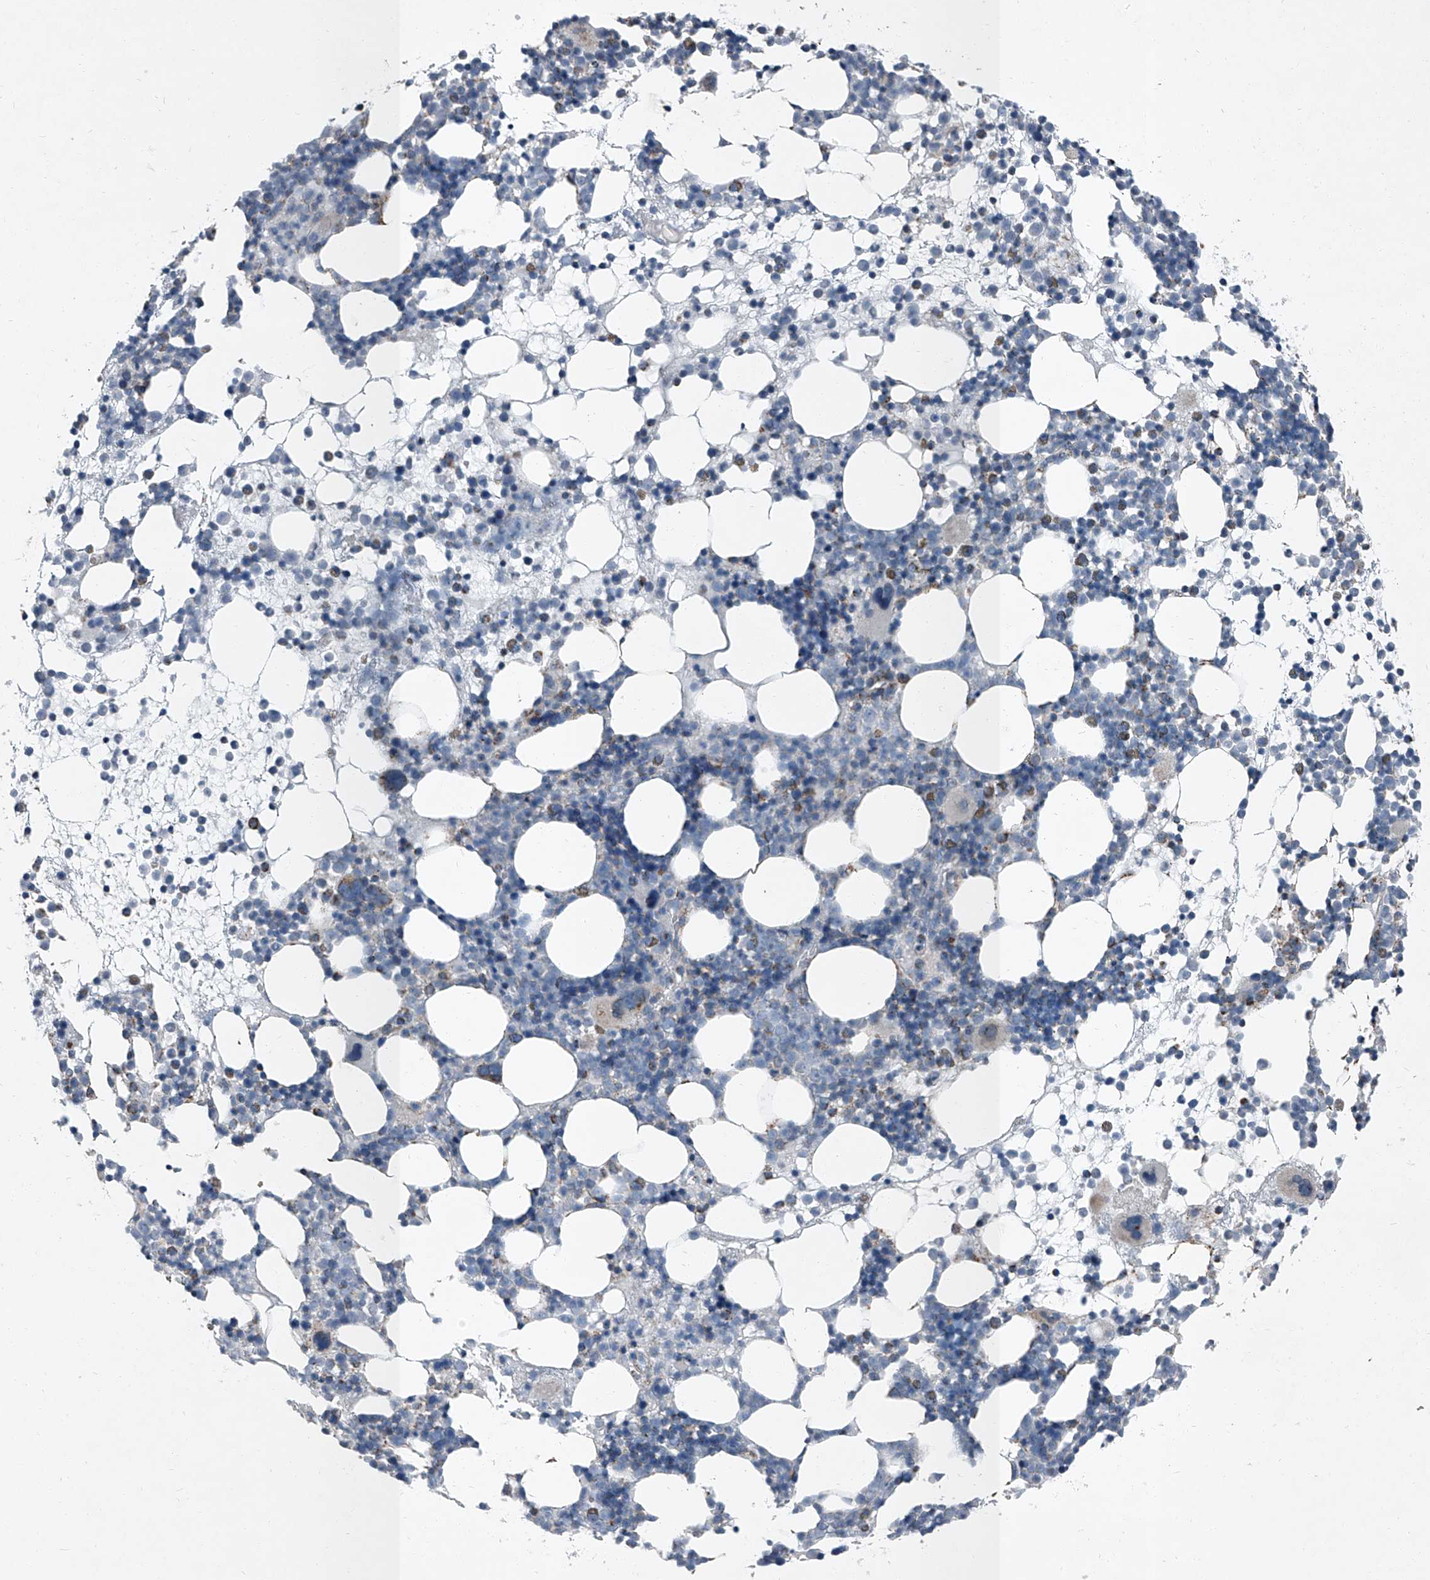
{"staining": {"intensity": "negative", "quantity": "none", "location": "none"}, "tissue": "bone marrow", "cell_type": "Hematopoietic cells", "image_type": "normal", "snomed": [{"axis": "morphology", "description": "Normal tissue, NOS"}, {"axis": "topography", "description": "Bone marrow"}], "caption": "An immunohistochemistry image of unremarkable bone marrow is shown. There is no staining in hematopoietic cells of bone marrow.", "gene": "CHRNA7", "patient": {"sex": "female", "age": 57}}